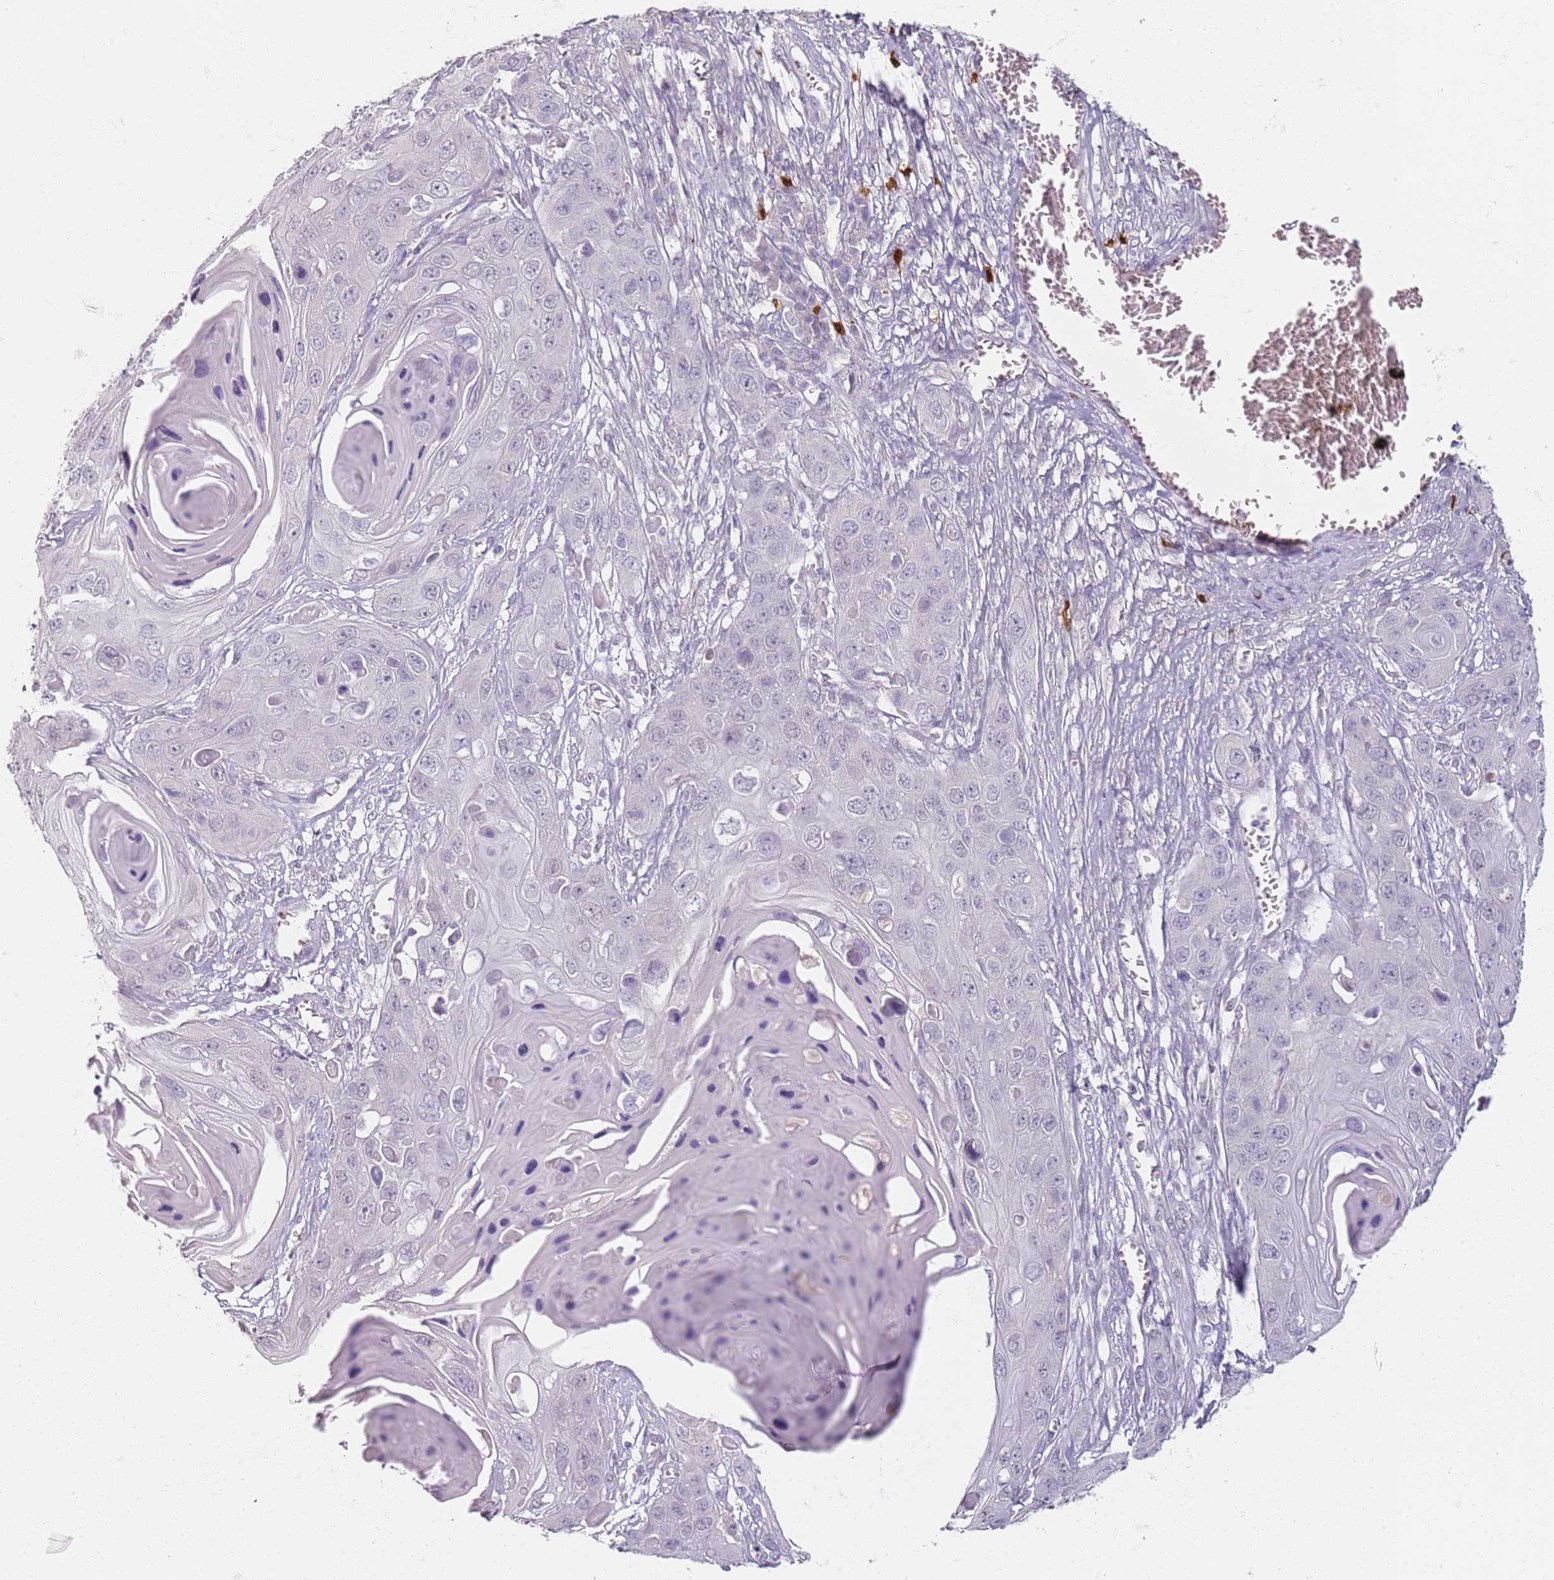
{"staining": {"intensity": "negative", "quantity": "none", "location": "none"}, "tissue": "skin cancer", "cell_type": "Tumor cells", "image_type": "cancer", "snomed": [{"axis": "morphology", "description": "Squamous cell carcinoma, NOS"}, {"axis": "topography", "description": "Skin"}], "caption": "Immunohistochemistry histopathology image of neoplastic tissue: human skin squamous cell carcinoma stained with DAB demonstrates no significant protein staining in tumor cells.", "gene": "CD40LG", "patient": {"sex": "male", "age": 55}}